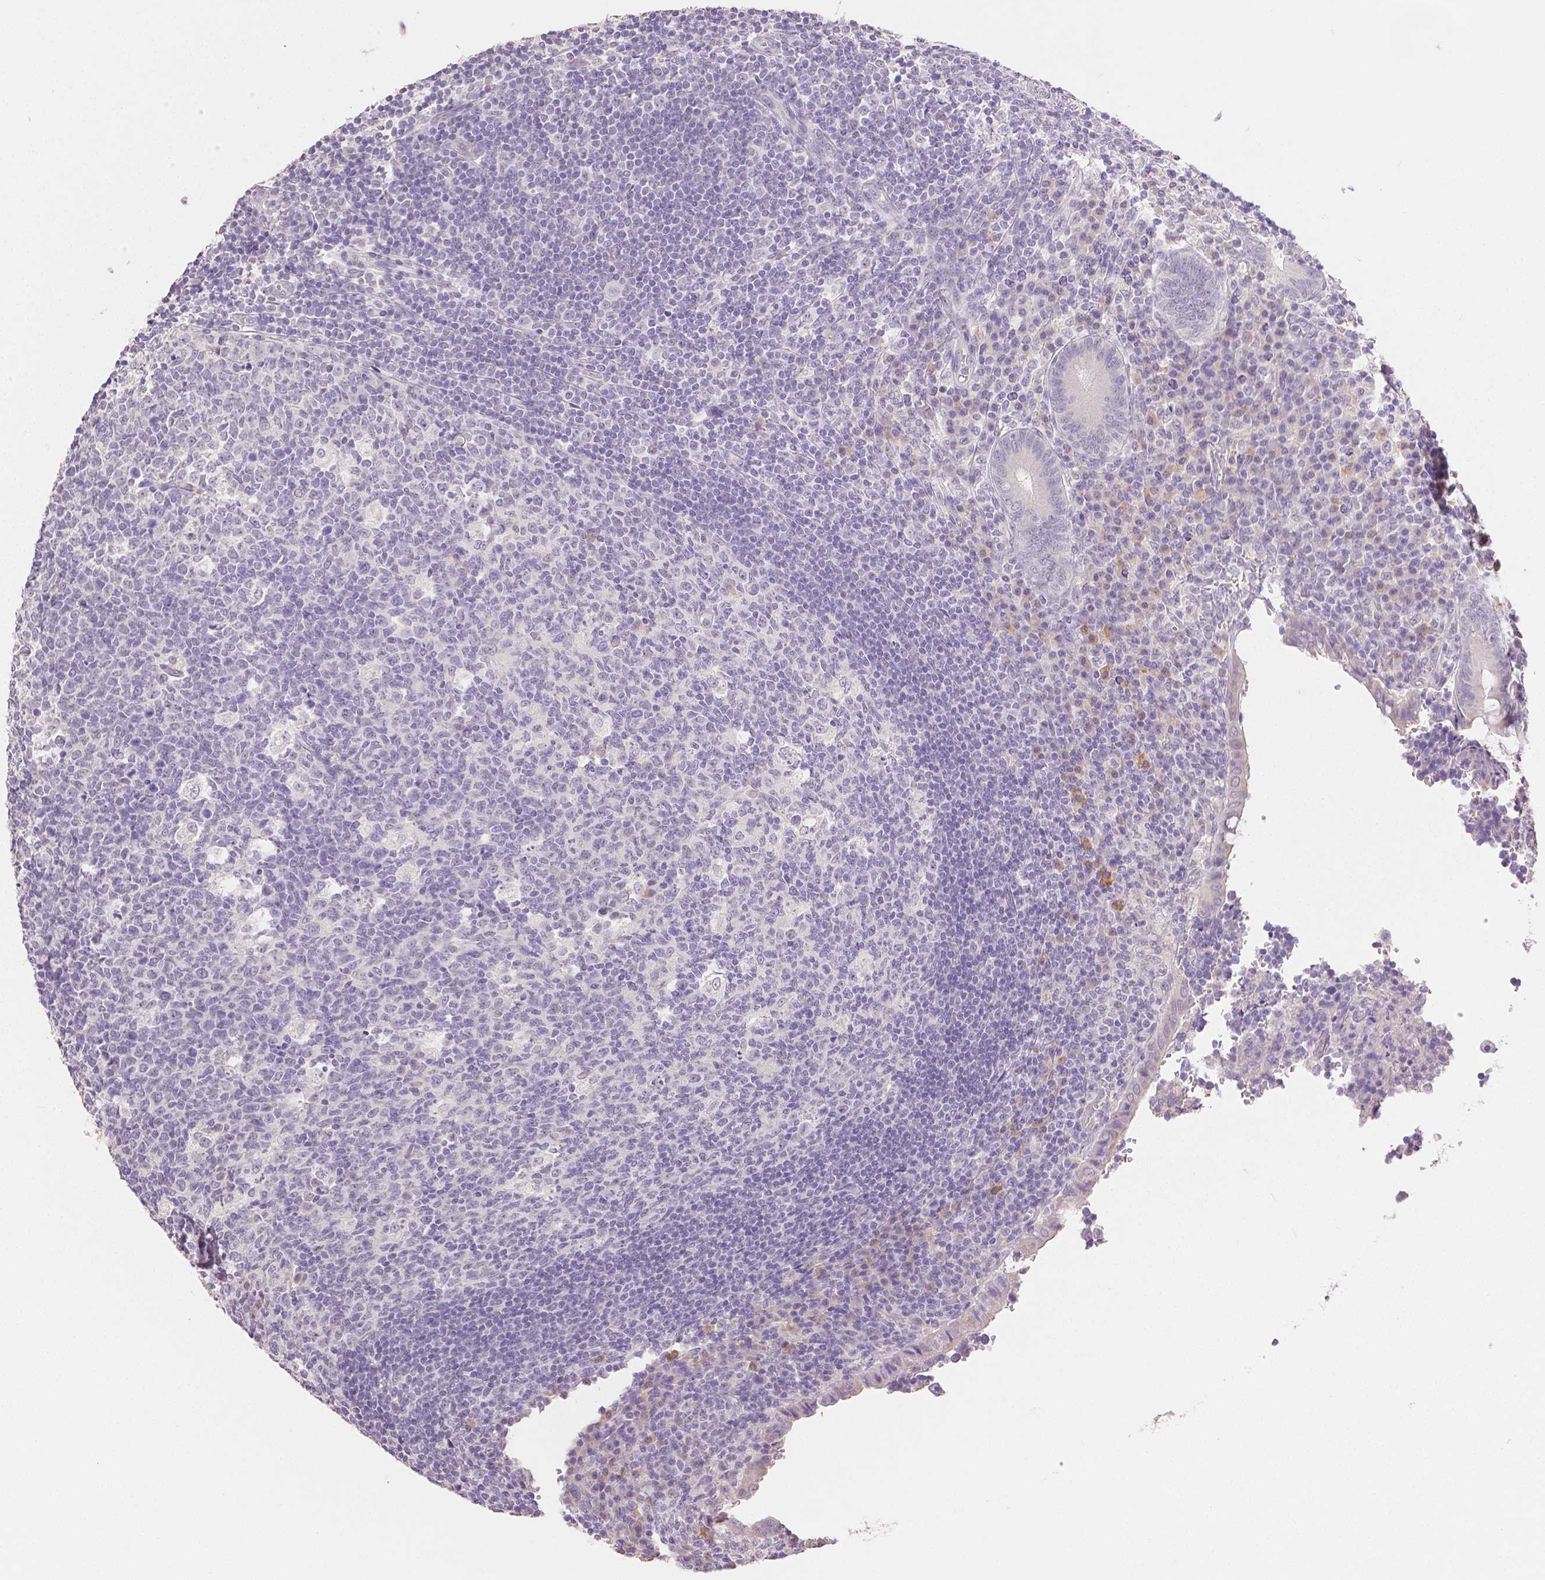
{"staining": {"intensity": "weak", "quantity": "<25%", "location": "cytoplasmic/membranous"}, "tissue": "appendix", "cell_type": "Glandular cells", "image_type": "normal", "snomed": [{"axis": "morphology", "description": "Normal tissue, NOS"}, {"axis": "topography", "description": "Appendix"}], "caption": "Appendix stained for a protein using immunohistochemistry reveals no expression glandular cells.", "gene": "TGM1", "patient": {"sex": "male", "age": 18}}